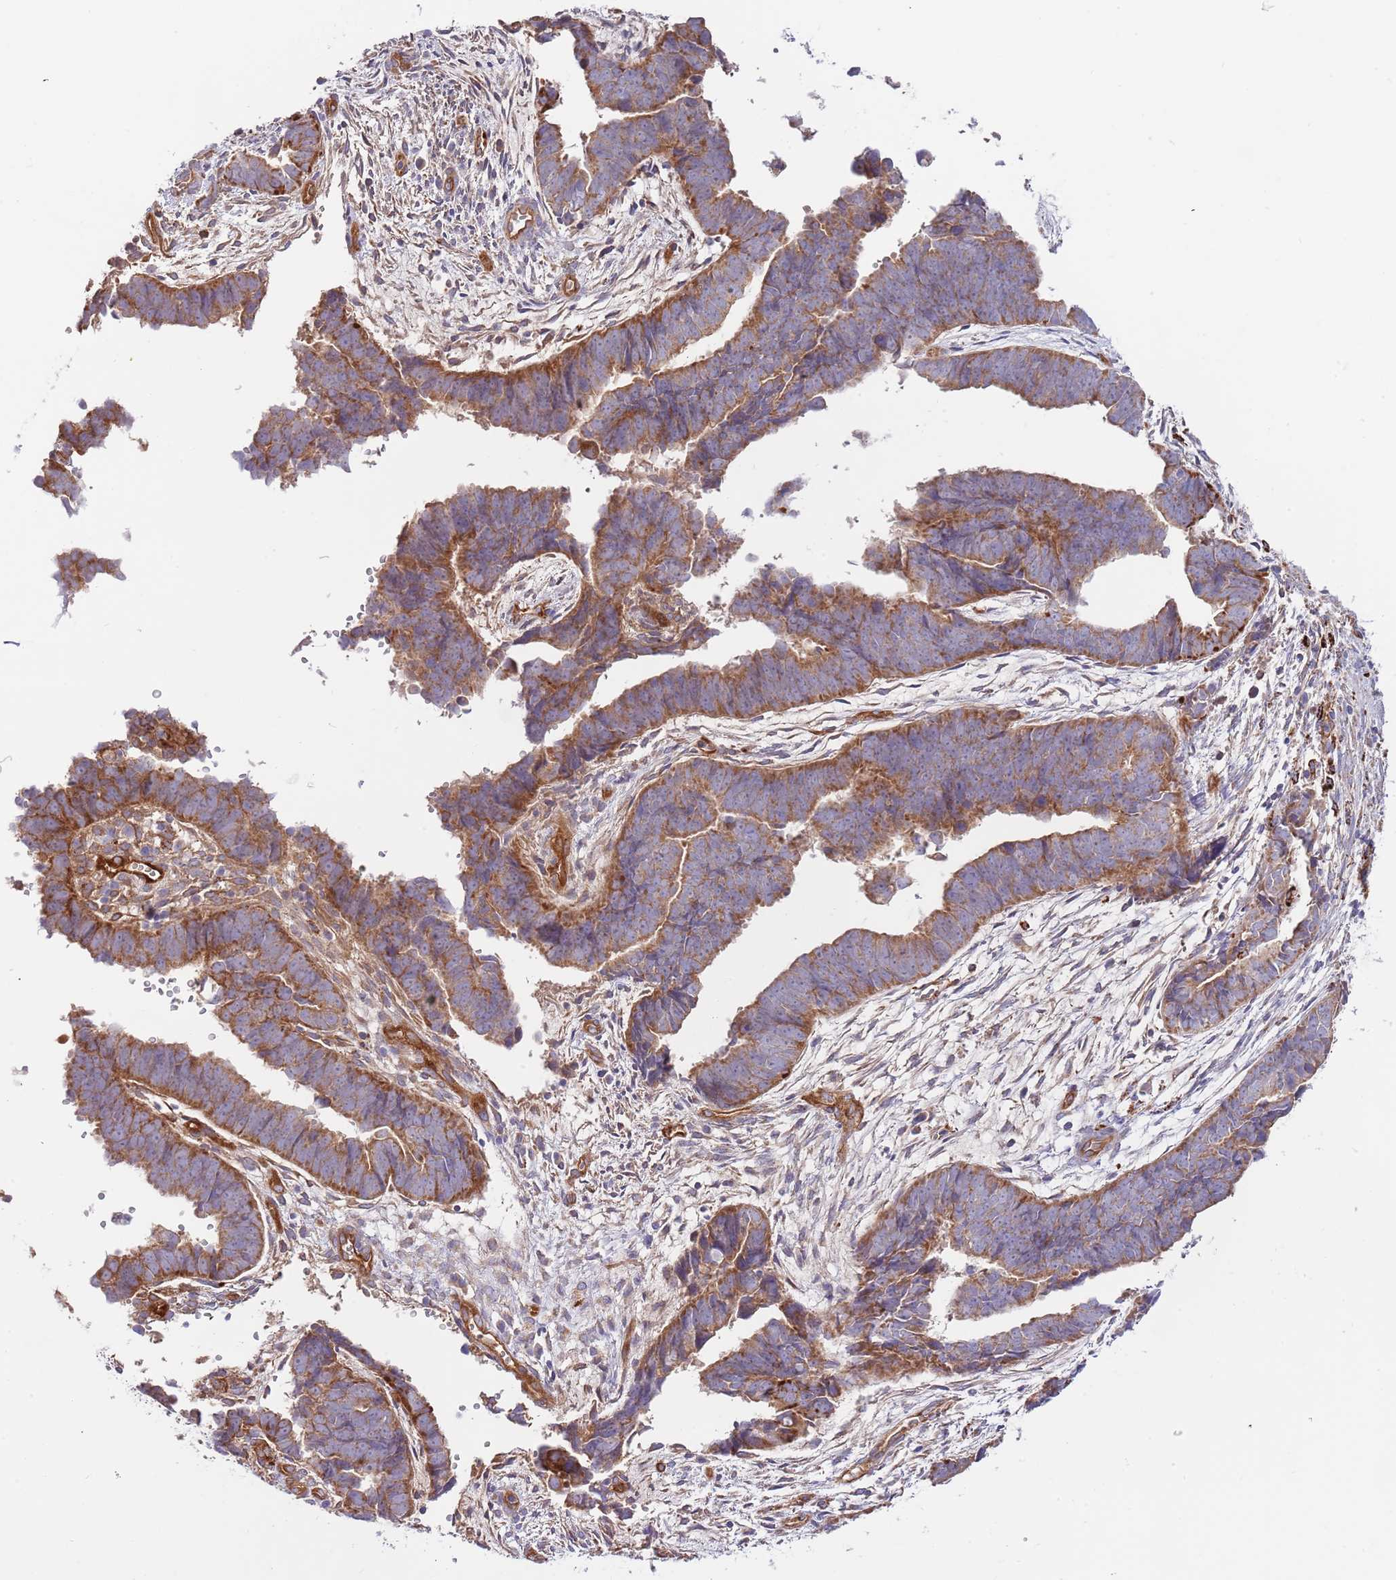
{"staining": {"intensity": "strong", "quantity": "25%-75%", "location": "cytoplasmic/membranous"}, "tissue": "endometrial cancer", "cell_type": "Tumor cells", "image_type": "cancer", "snomed": [{"axis": "morphology", "description": "Adenocarcinoma, NOS"}, {"axis": "topography", "description": "Endometrium"}], "caption": "This is an image of IHC staining of endometrial cancer, which shows strong expression in the cytoplasmic/membranous of tumor cells.", "gene": "DOCK6", "patient": {"sex": "female", "age": 75}}